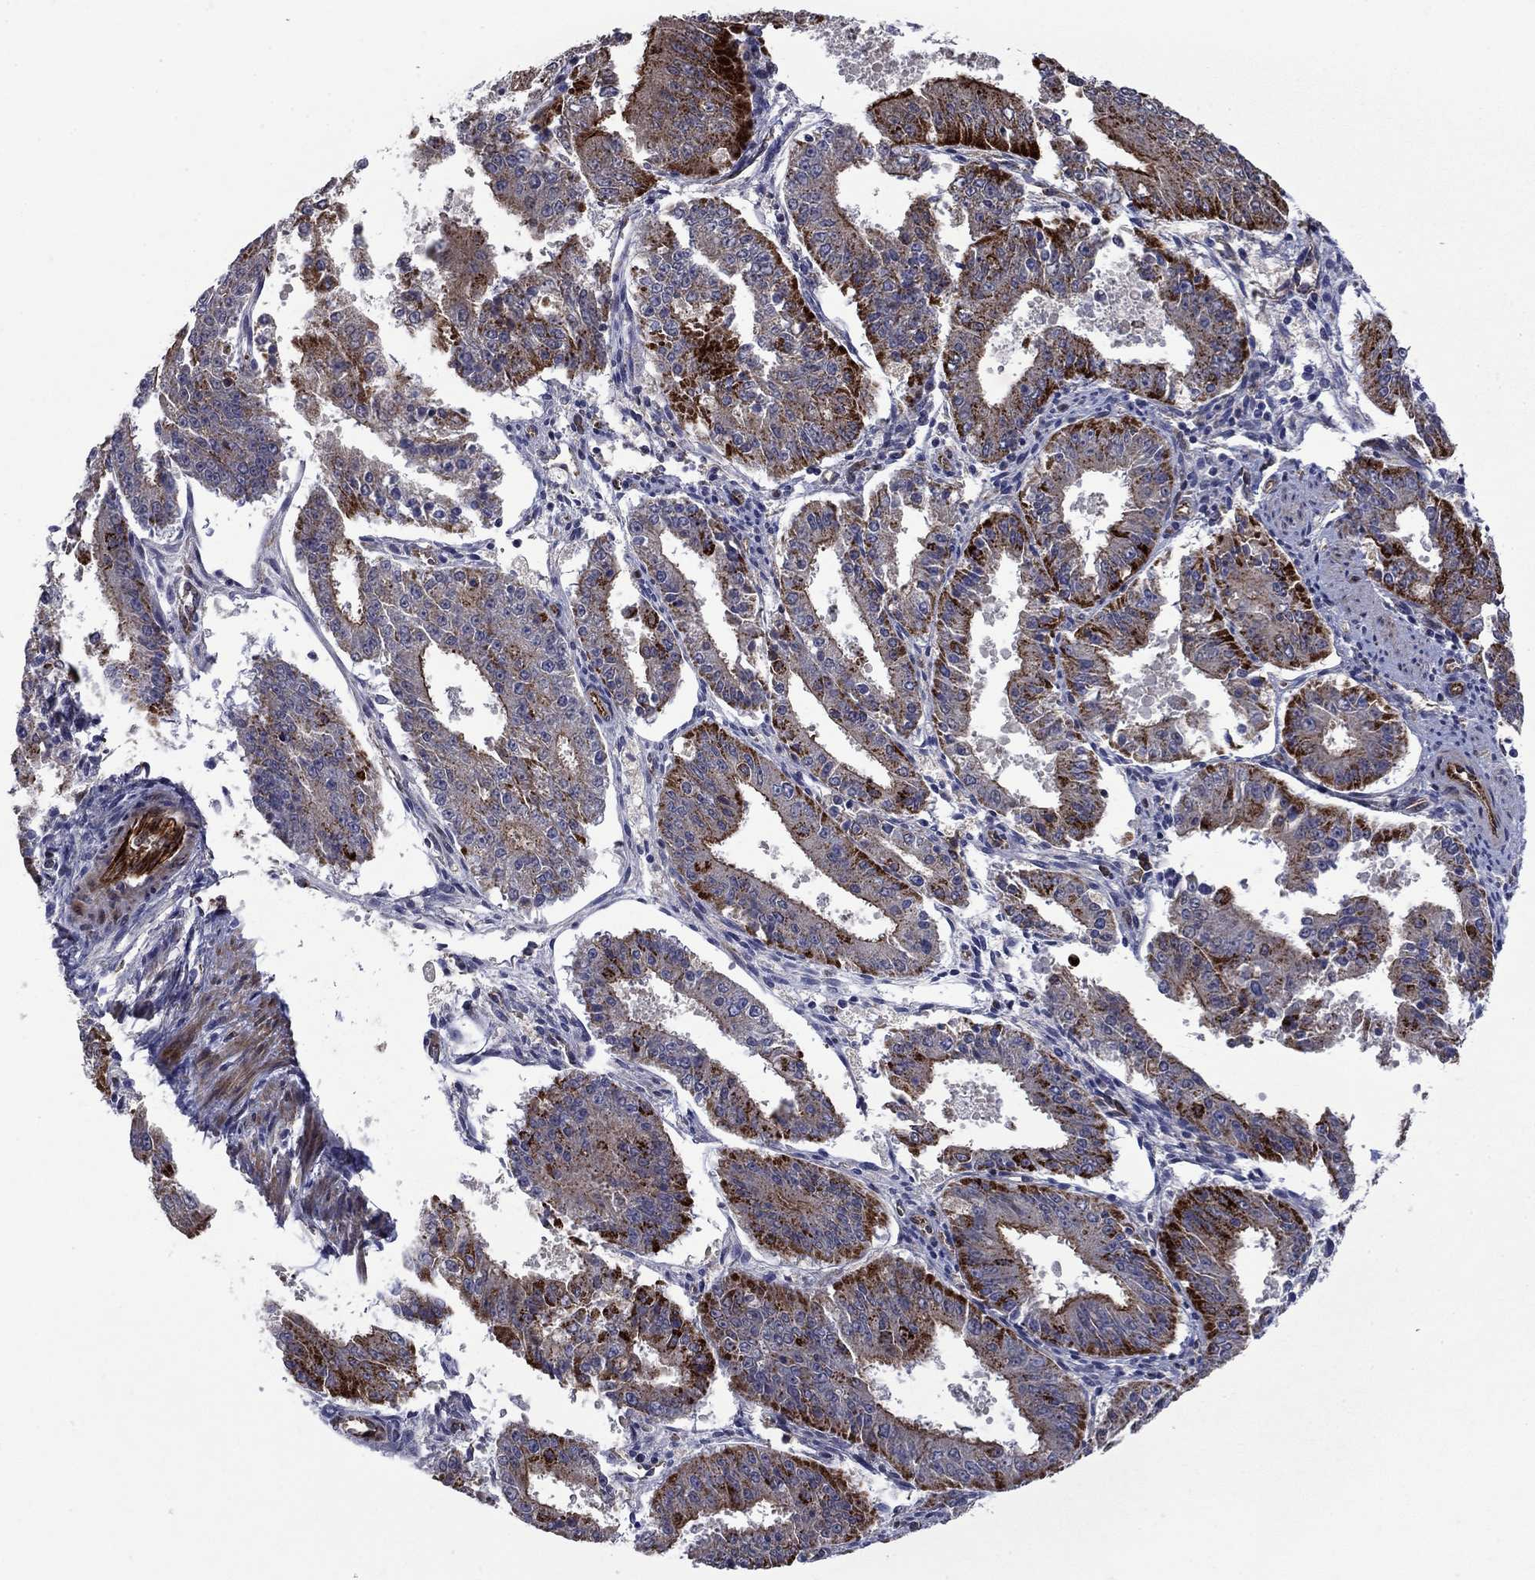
{"staining": {"intensity": "strong", "quantity": "25%-75%", "location": "cytoplasmic/membranous"}, "tissue": "ovarian cancer", "cell_type": "Tumor cells", "image_type": "cancer", "snomed": [{"axis": "morphology", "description": "Carcinoma, endometroid"}, {"axis": "topography", "description": "Ovary"}], "caption": "Ovarian cancer stained for a protein (brown) displays strong cytoplasmic/membranous positive expression in approximately 25%-75% of tumor cells.", "gene": "SLC7A1", "patient": {"sex": "female", "age": 42}}